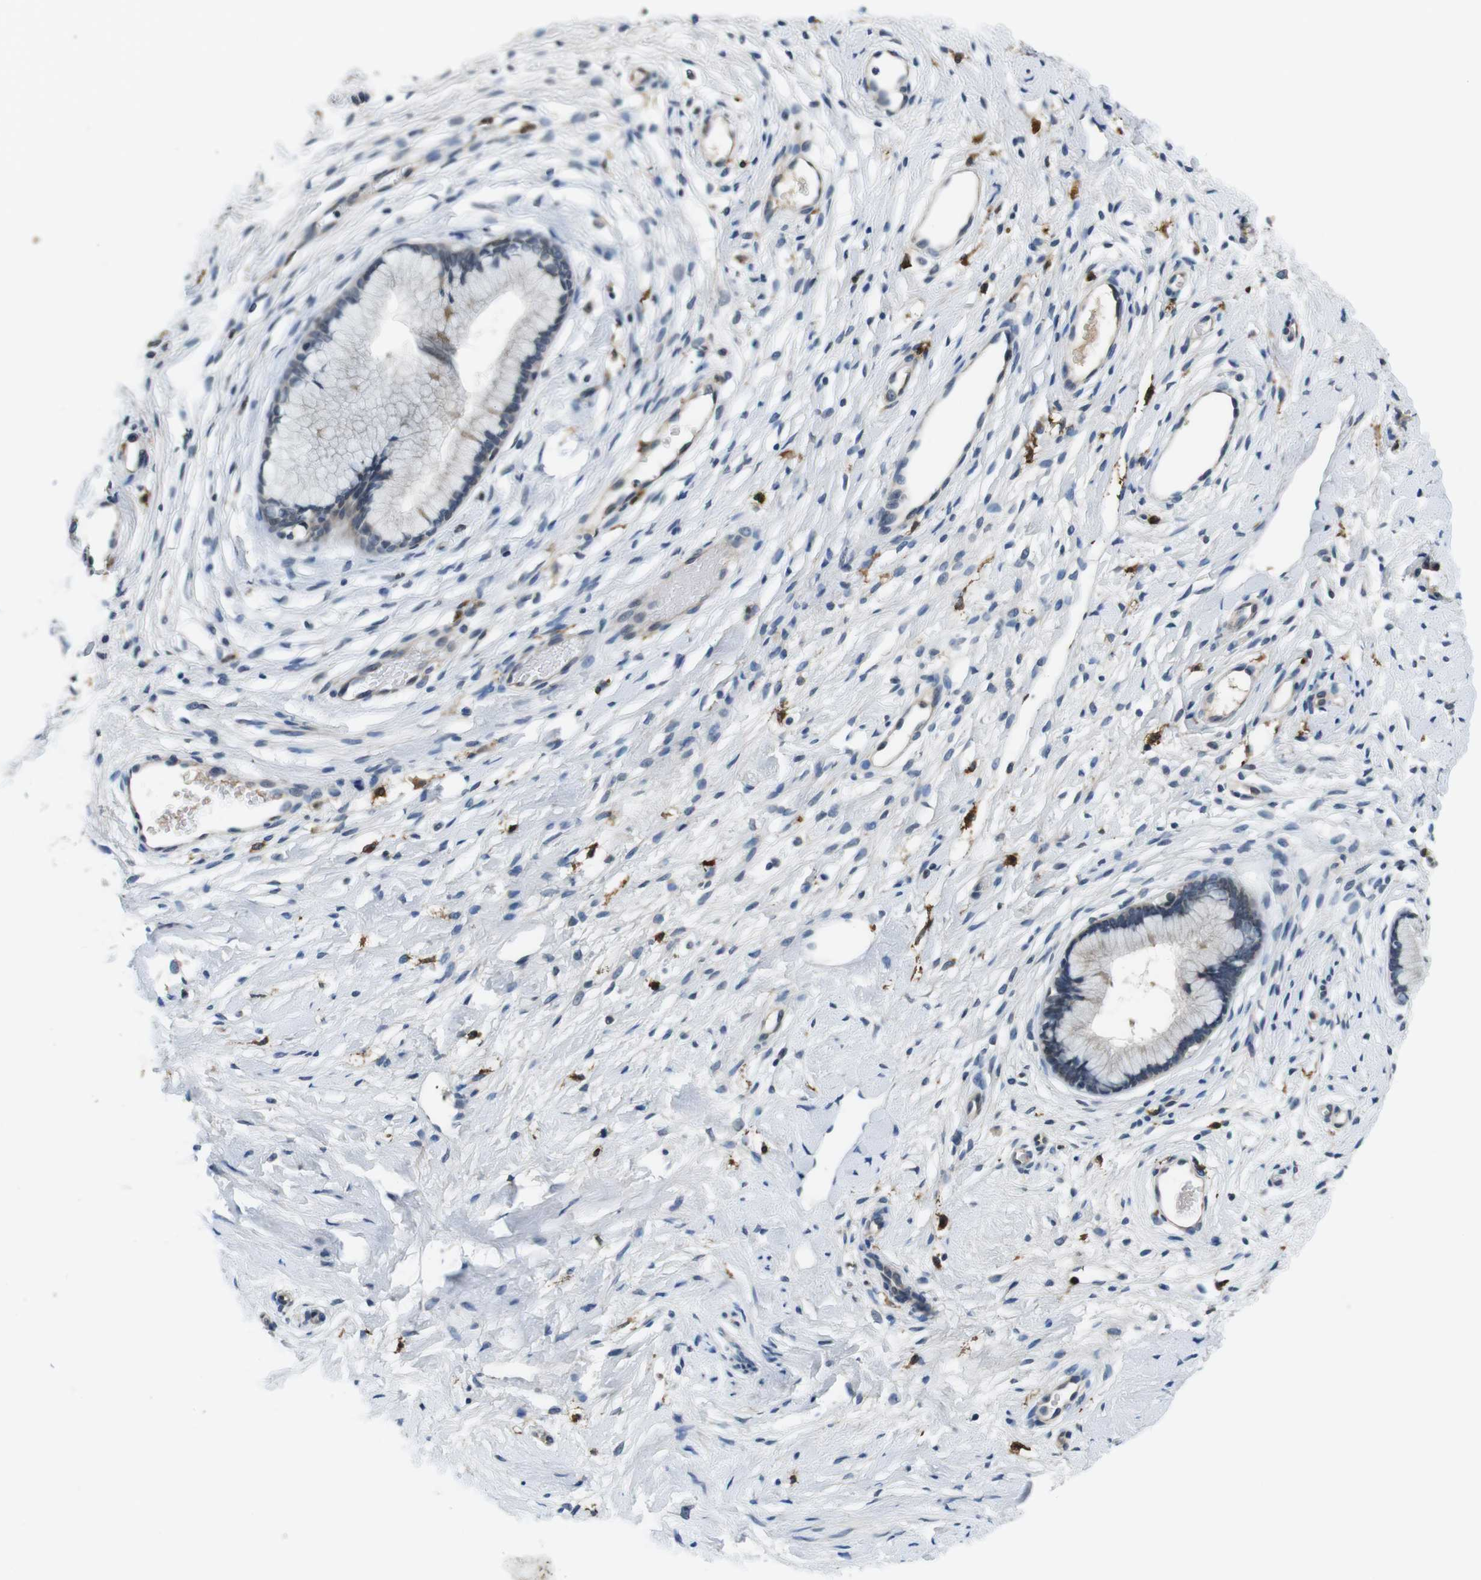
{"staining": {"intensity": "weak", "quantity": "<25%", "location": "cytoplasmic/membranous"}, "tissue": "cervix", "cell_type": "Glandular cells", "image_type": "normal", "snomed": [{"axis": "morphology", "description": "Normal tissue, NOS"}, {"axis": "topography", "description": "Cervix"}], "caption": "Glandular cells show no significant protein staining in benign cervix. (Stains: DAB (3,3'-diaminobenzidine) immunohistochemistry (IHC) with hematoxylin counter stain, Microscopy: brightfield microscopy at high magnification).", "gene": "CD163L1", "patient": {"sex": "female", "age": 65}}